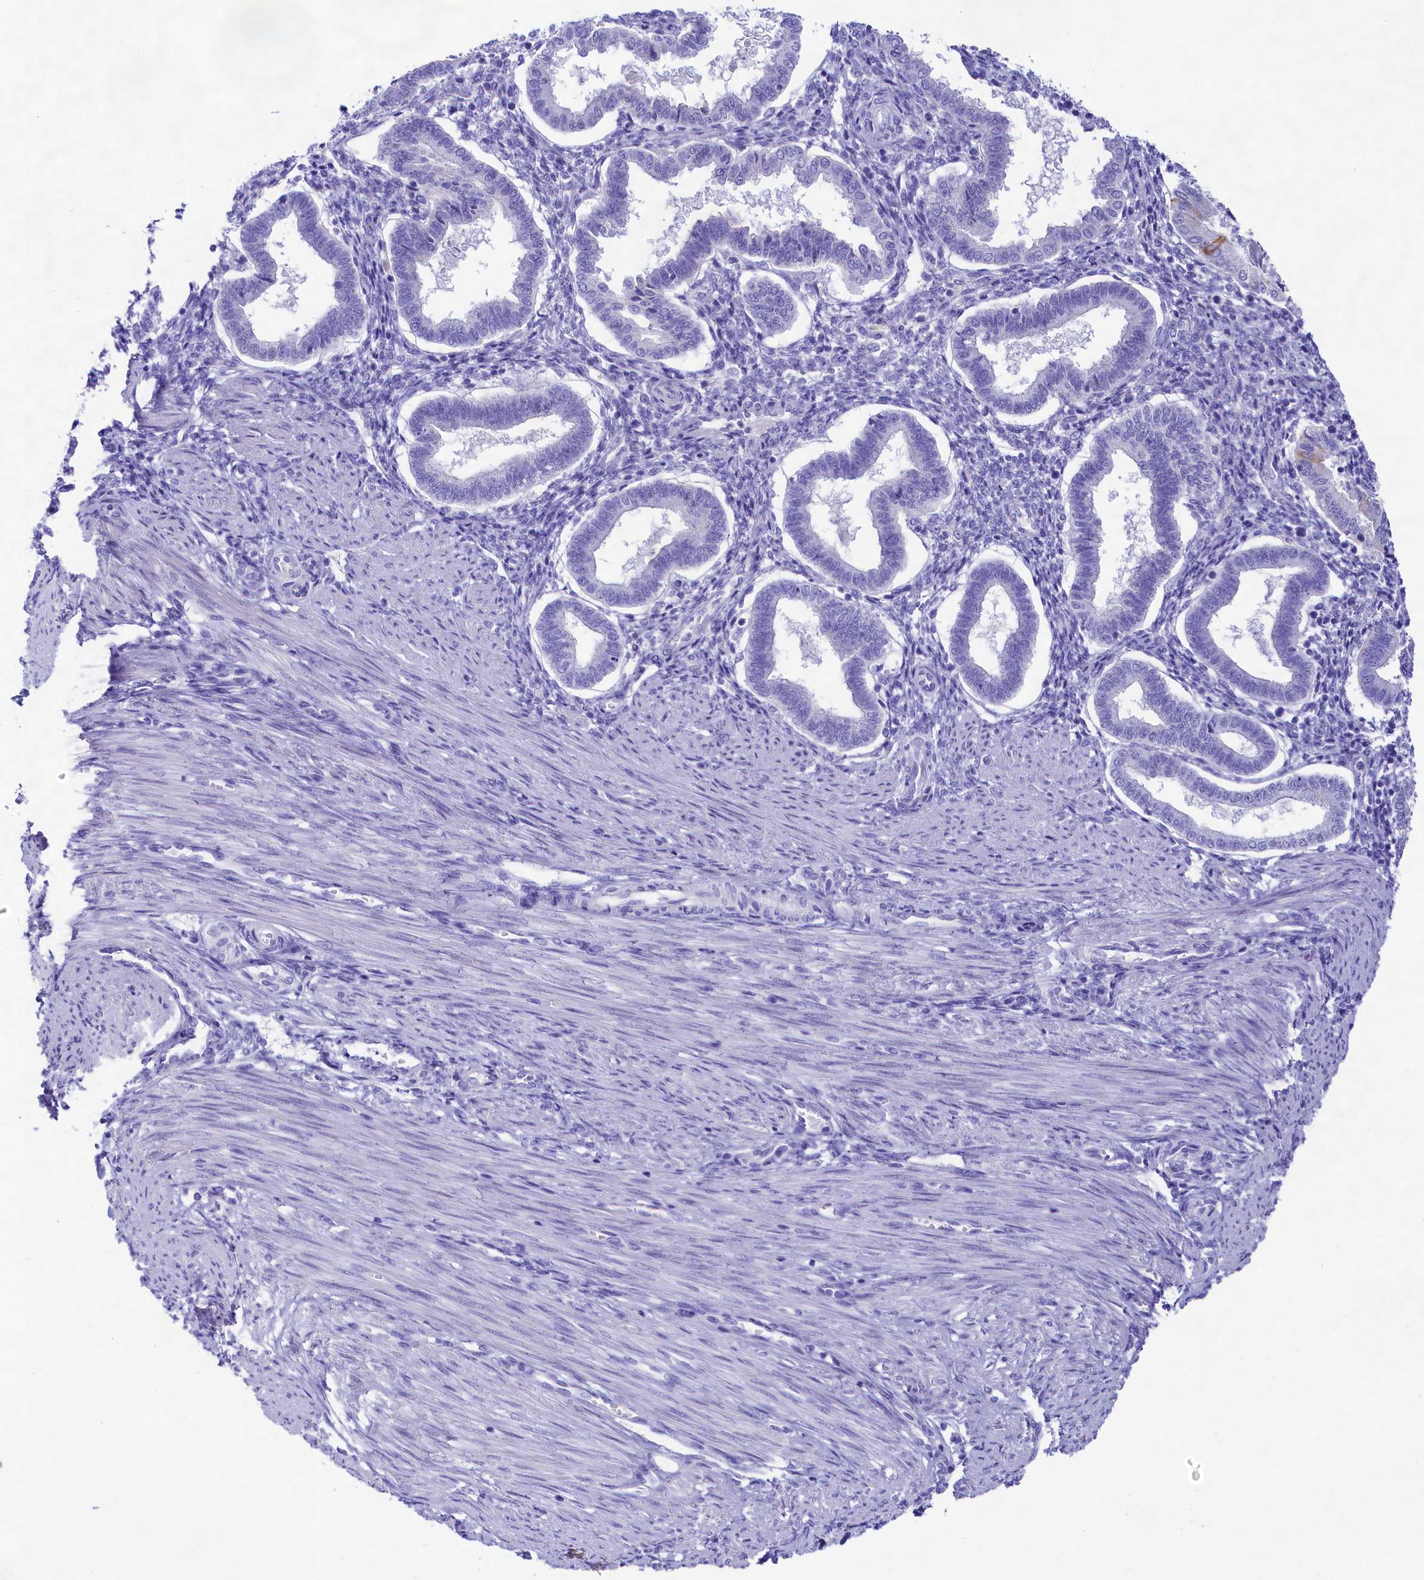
{"staining": {"intensity": "negative", "quantity": "none", "location": "none"}, "tissue": "endometrium", "cell_type": "Cells in endometrial stroma", "image_type": "normal", "snomed": [{"axis": "morphology", "description": "Normal tissue, NOS"}, {"axis": "topography", "description": "Endometrium"}], "caption": "Immunohistochemical staining of benign endometrium displays no significant staining in cells in endometrial stroma.", "gene": "SULT2A1", "patient": {"sex": "female", "age": 24}}